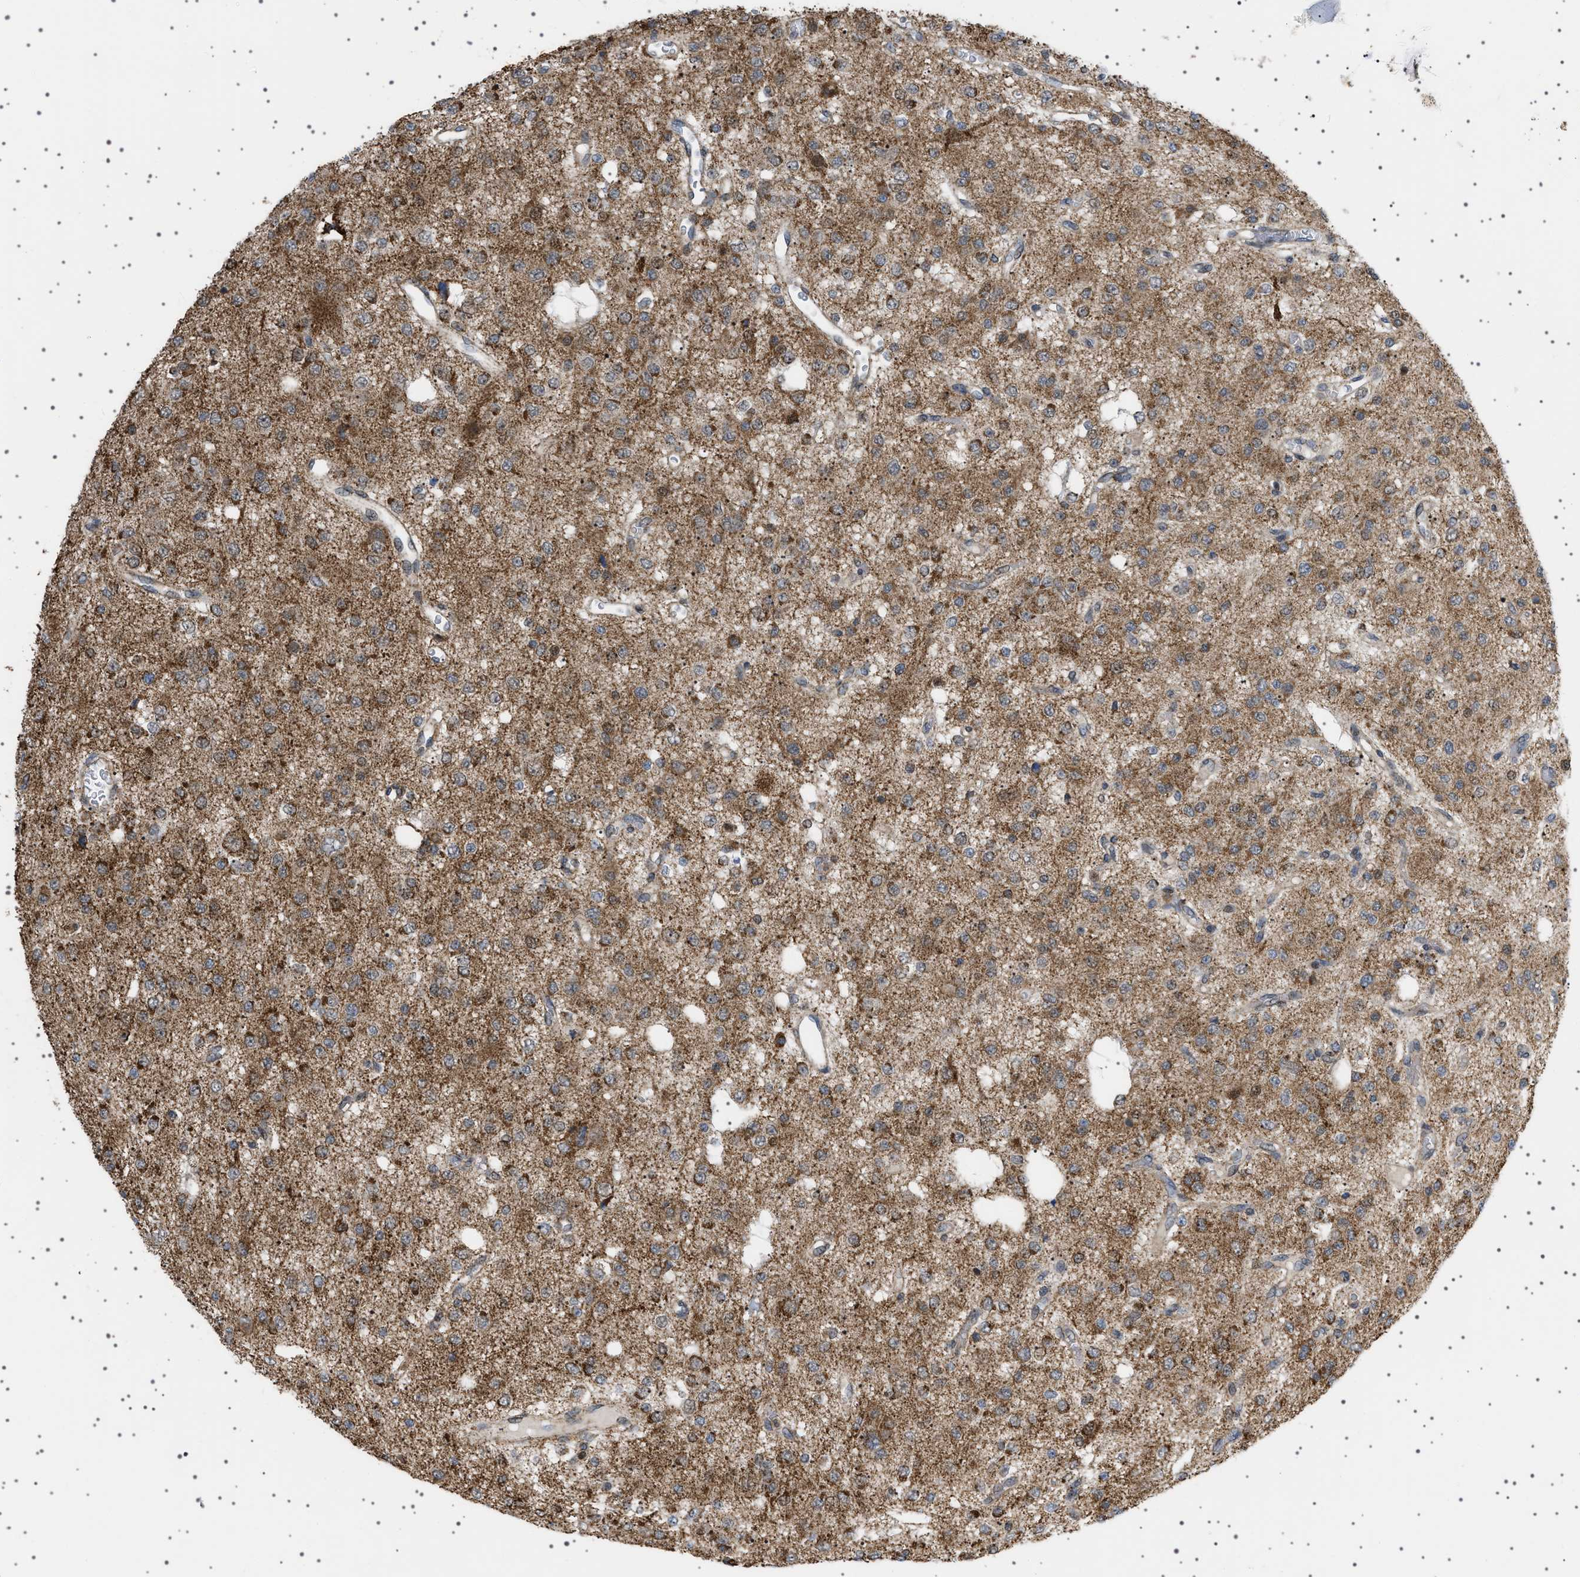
{"staining": {"intensity": "moderate", "quantity": ">75%", "location": "cytoplasmic/membranous"}, "tissue": "glioma", "cell_type": "Tumor cells", "image_type": "cancer", "snomed": [{"axis": "morphology", "description": "Glioma, malignant, Low grade"}, {"axis": "topography", "description": "Brain"}], "caption": "Protein staining of glioma tissue shows moderate cytoplasmic/membranous positivity in approximately >75% of tumor cells.", "gene": "MELK", "patient": {"sex": "male", "age": 38}}